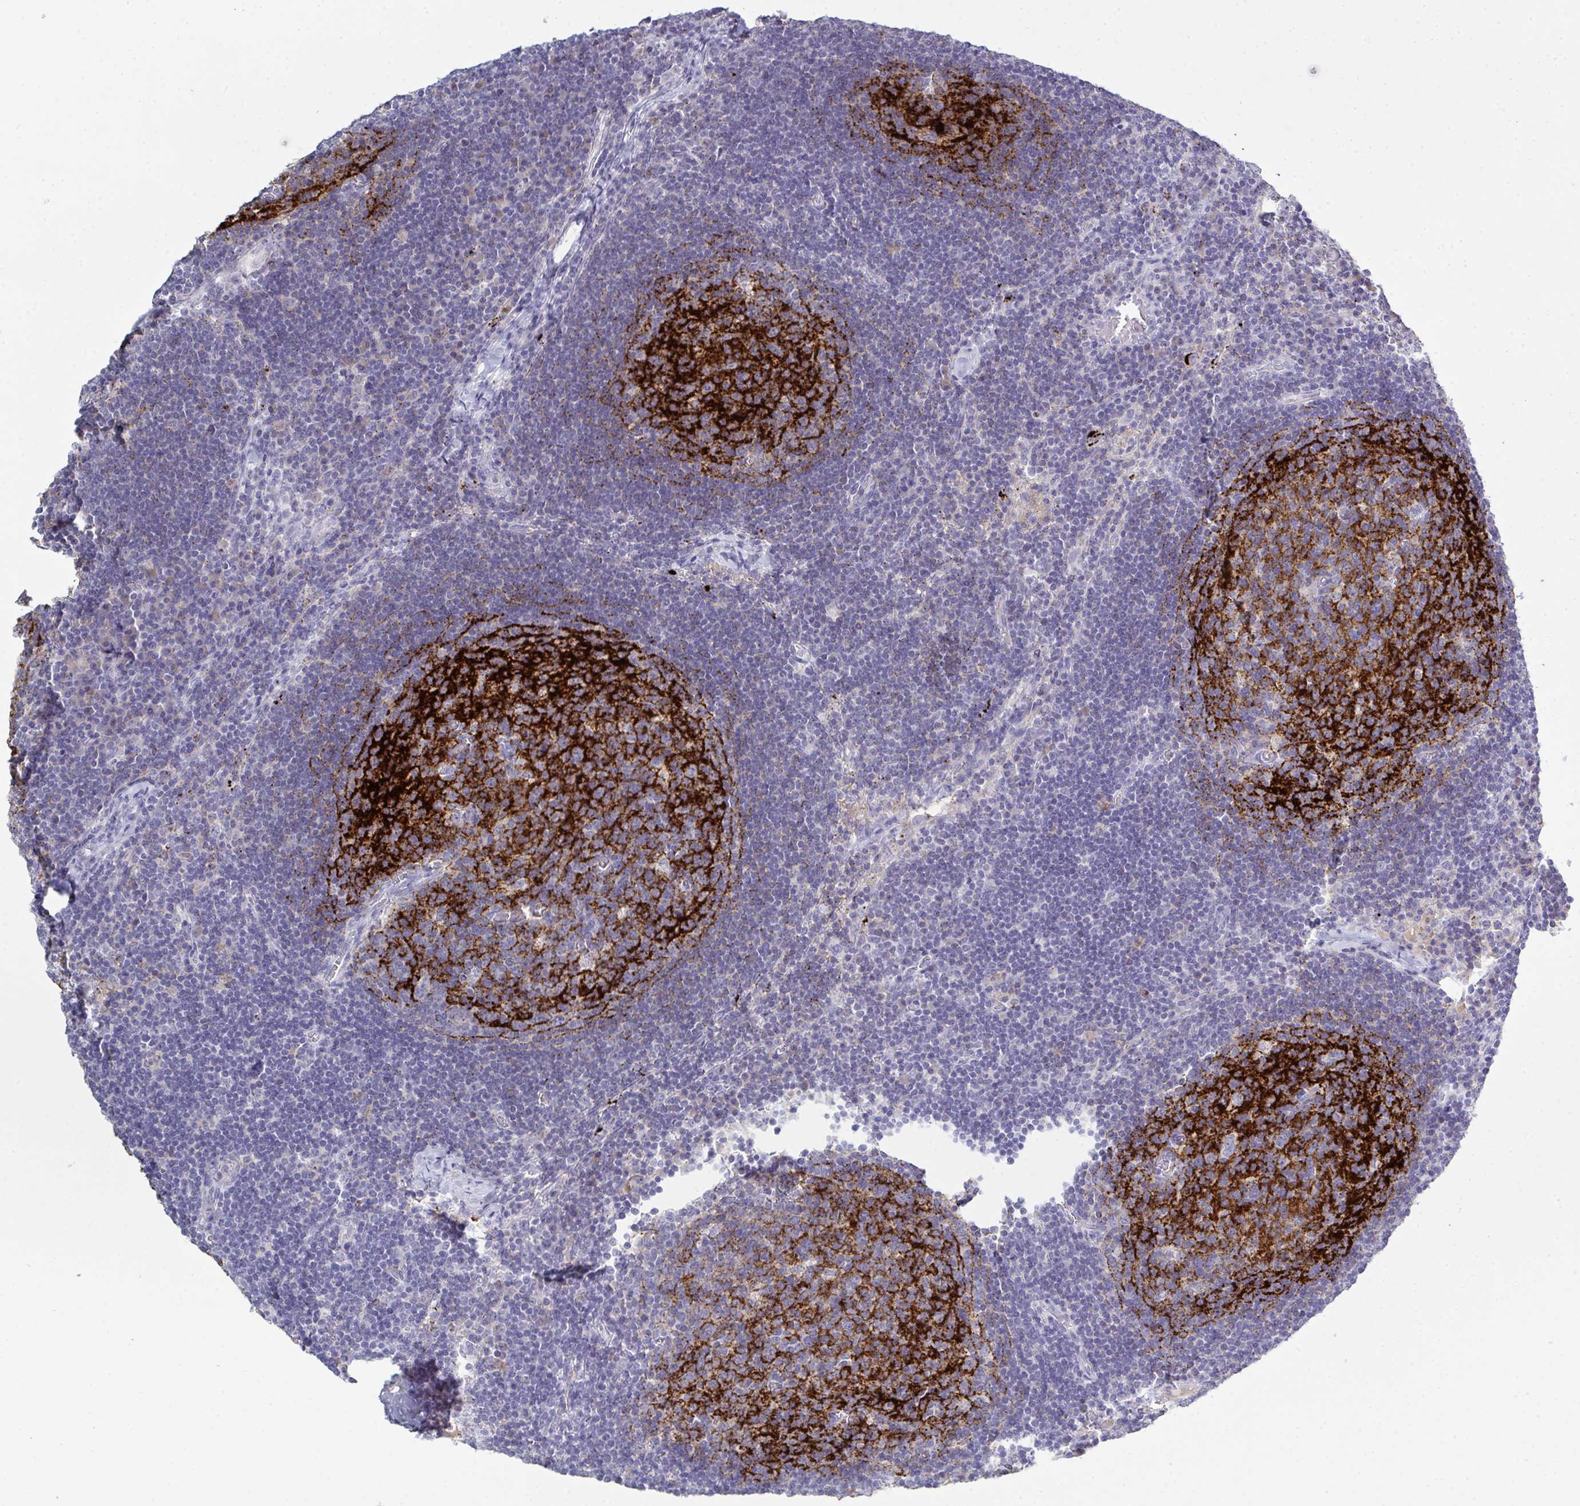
{"staining": {"intensity": "strong", "quantity": "25%-75%", "location": "cytoplasmic/membranous"}, "tissue": "lymph node", "cell_type": "Germinal center cells", "image_type": "normal", "snomed": [{"axis": "morphology", "description": "Normal tissue, NOS"}, {"axis": "topography", "description": "Lymph node"}], "caption": "Protein staining by IHC reveals strong cytoplasmic/membranous positivity in approximately 25%-75% of germinal center cells in unremarkable lymph node.", "gene": "ADAM21", "patient": {"sex": "male", "age": 67}}